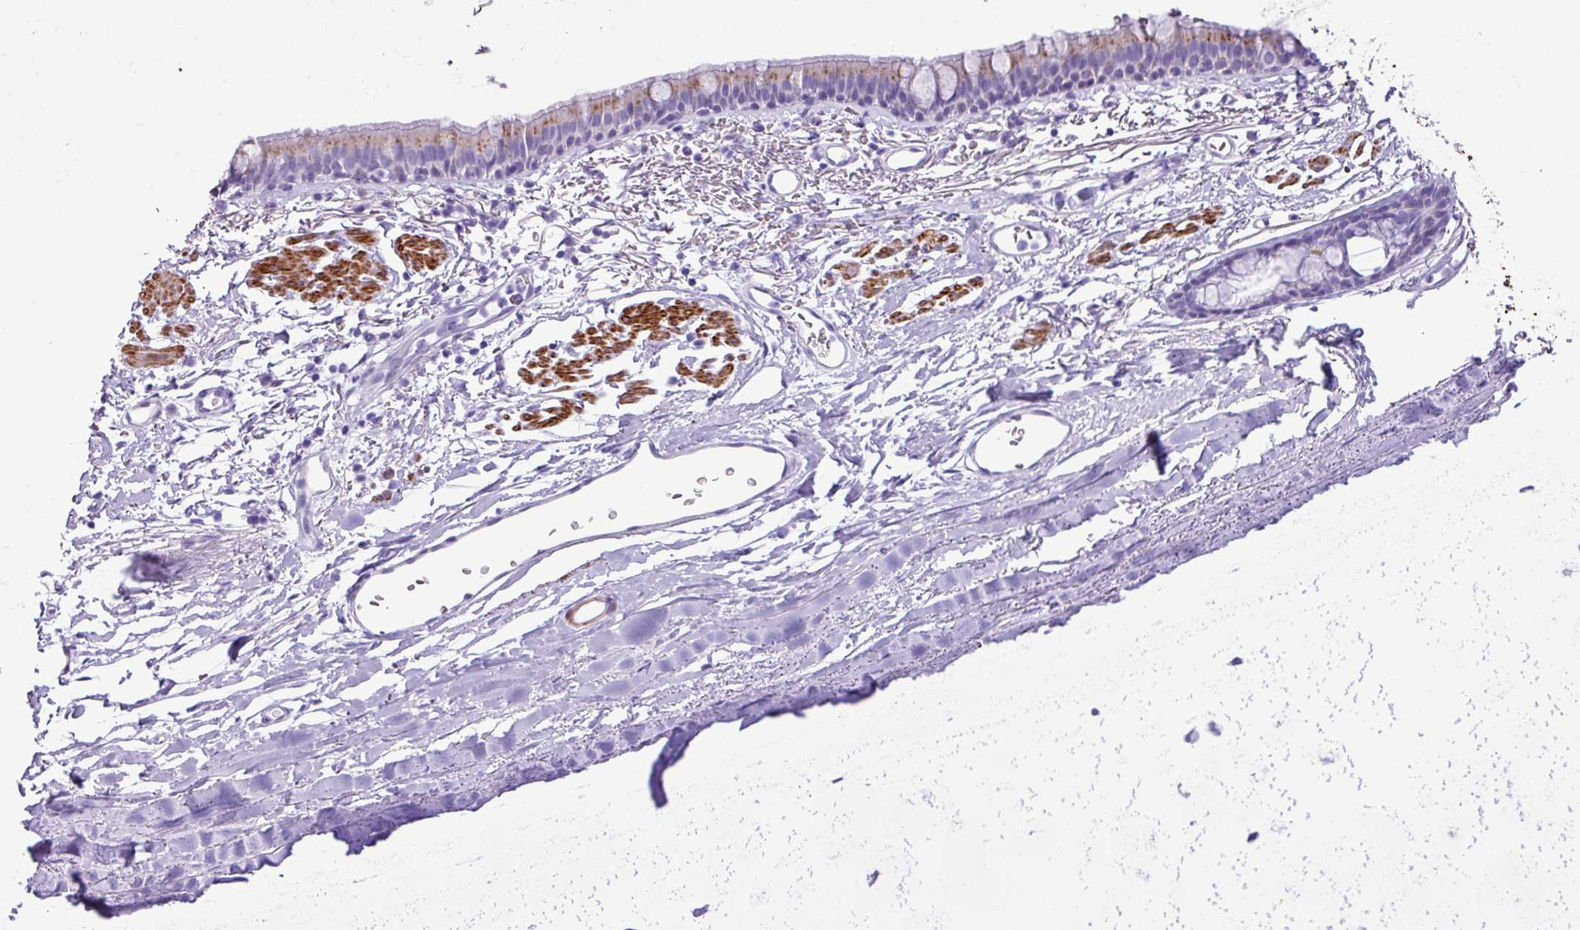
{"staining": {"intensity": "moderate", "quantity": "25%-75%", "location": "cytoplasmic/membranous"}, "tissue": "bronchus", "cell_type": "Respiratory epithelial cells", "image_type": "normal", "snomed": [{"axis": "morphology", "description": "Normal tissue, NOS"}, {"axis": "topography", "description": "Bronchus"}], "caption": "A high-resolution photomicrograph shows IHC staining of unremarkable bronchus, which displays moderate cytoplasmic/membranous positivity in approximately 25%-75% of respiratory epithelial cells.", "gene": "ZSCAN5A", "patient": {"sex": "male", "age": 67}}